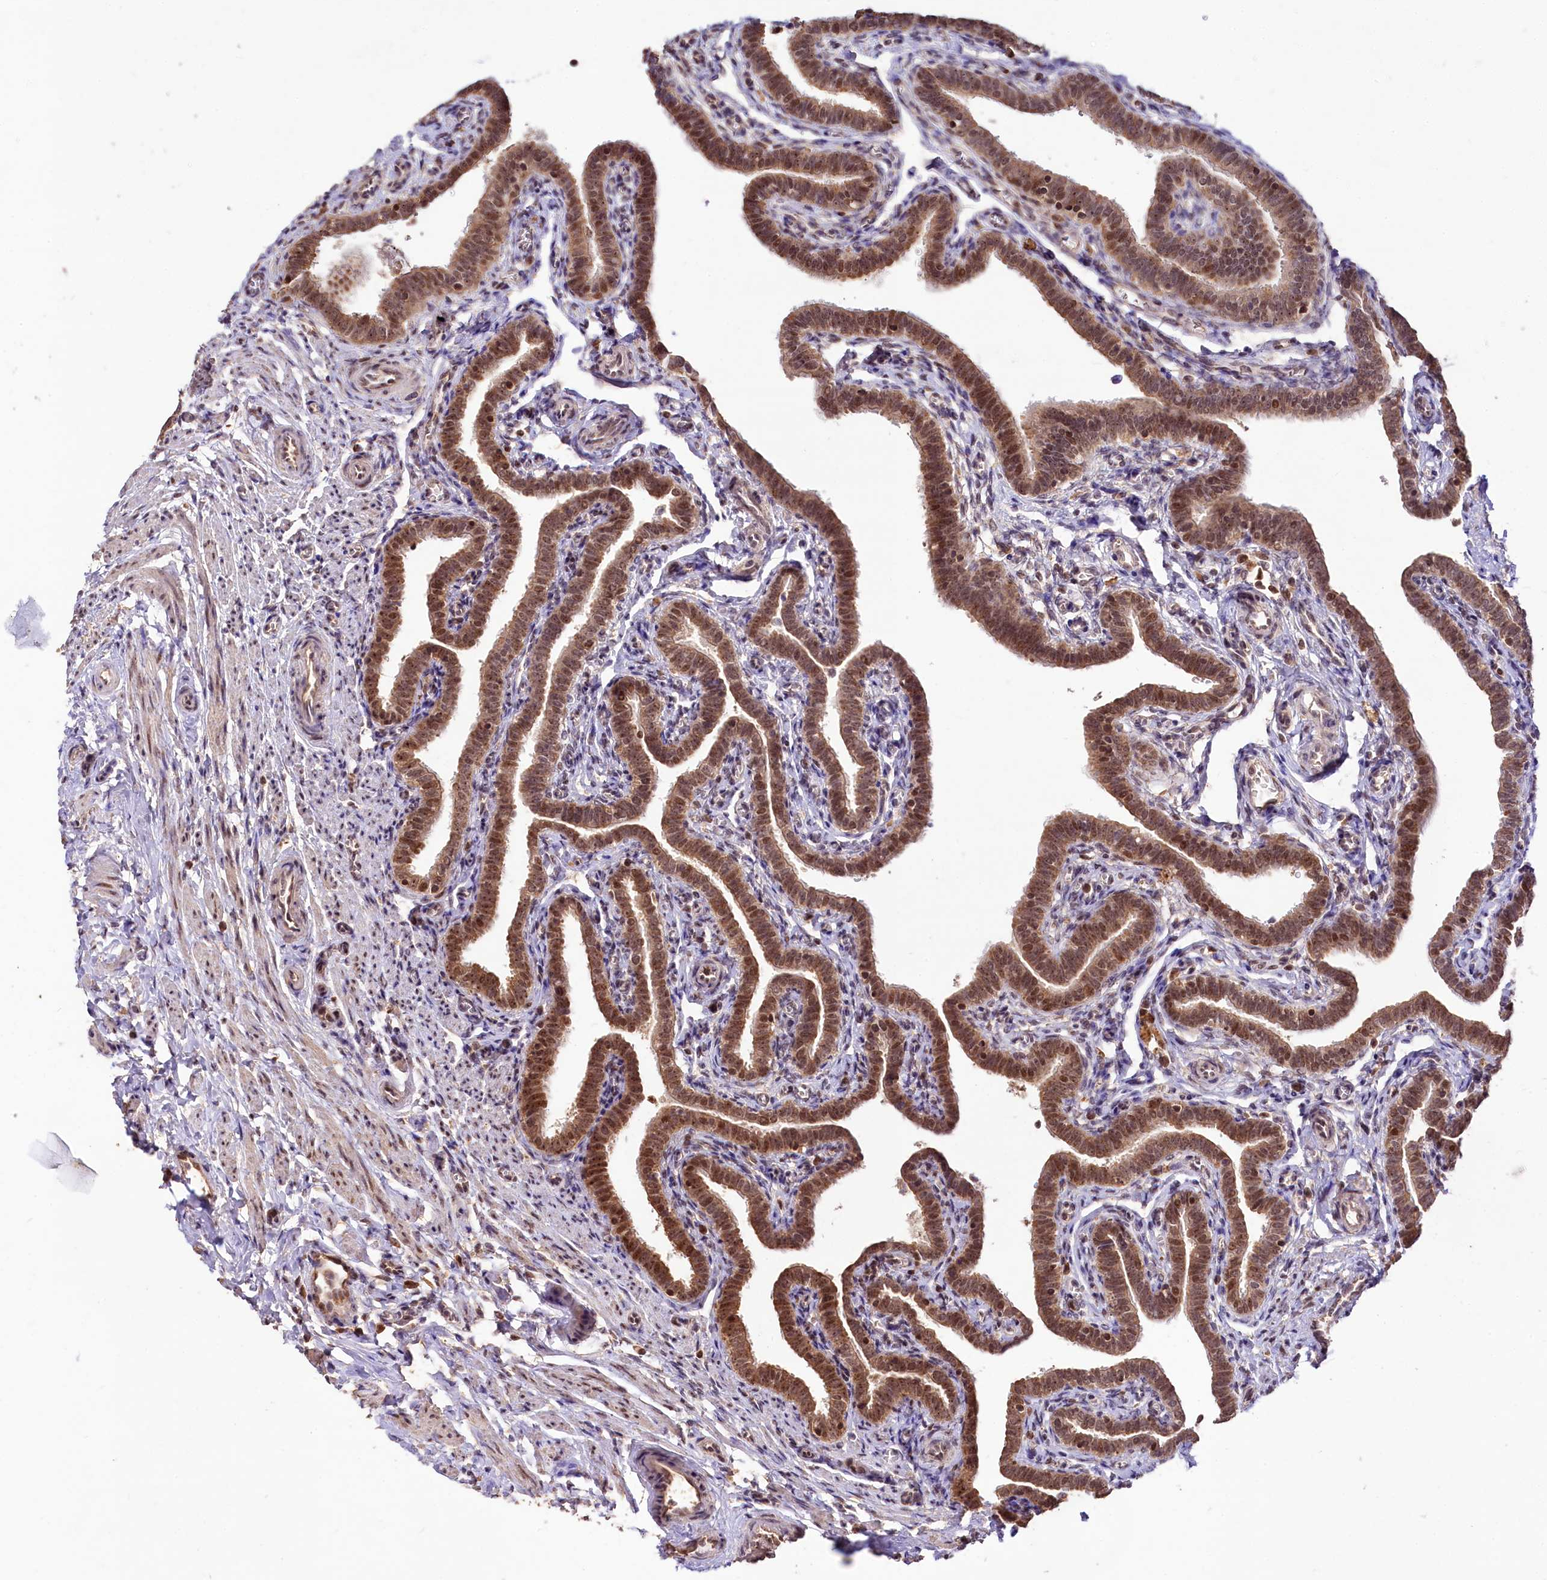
{"staining": {"intensity": "moderate", "quantity": ">75%", "location": "cytoplasmic/membranous,nuclear"}, "tissue": "fallopian tube", "cell_type": "Glandular cells", "image_type": "normal", "snomed": [{"axis": "morphology", "description": "Normal tissue, NOS"}, {"axis": "topography", "description": "Fallopian tube"}], "caption": "The photomicrograph exhibits staining of unremarkable fallopian tube, revealing moderate cytoplasmic/membranous,nuclear protein staining (brown color) within glandular cells. (brown staining indicates protein expression, while blue staining denotes nuclei).", "gene": "RRP8", "patient": {"sex": "female", "age": 36}}